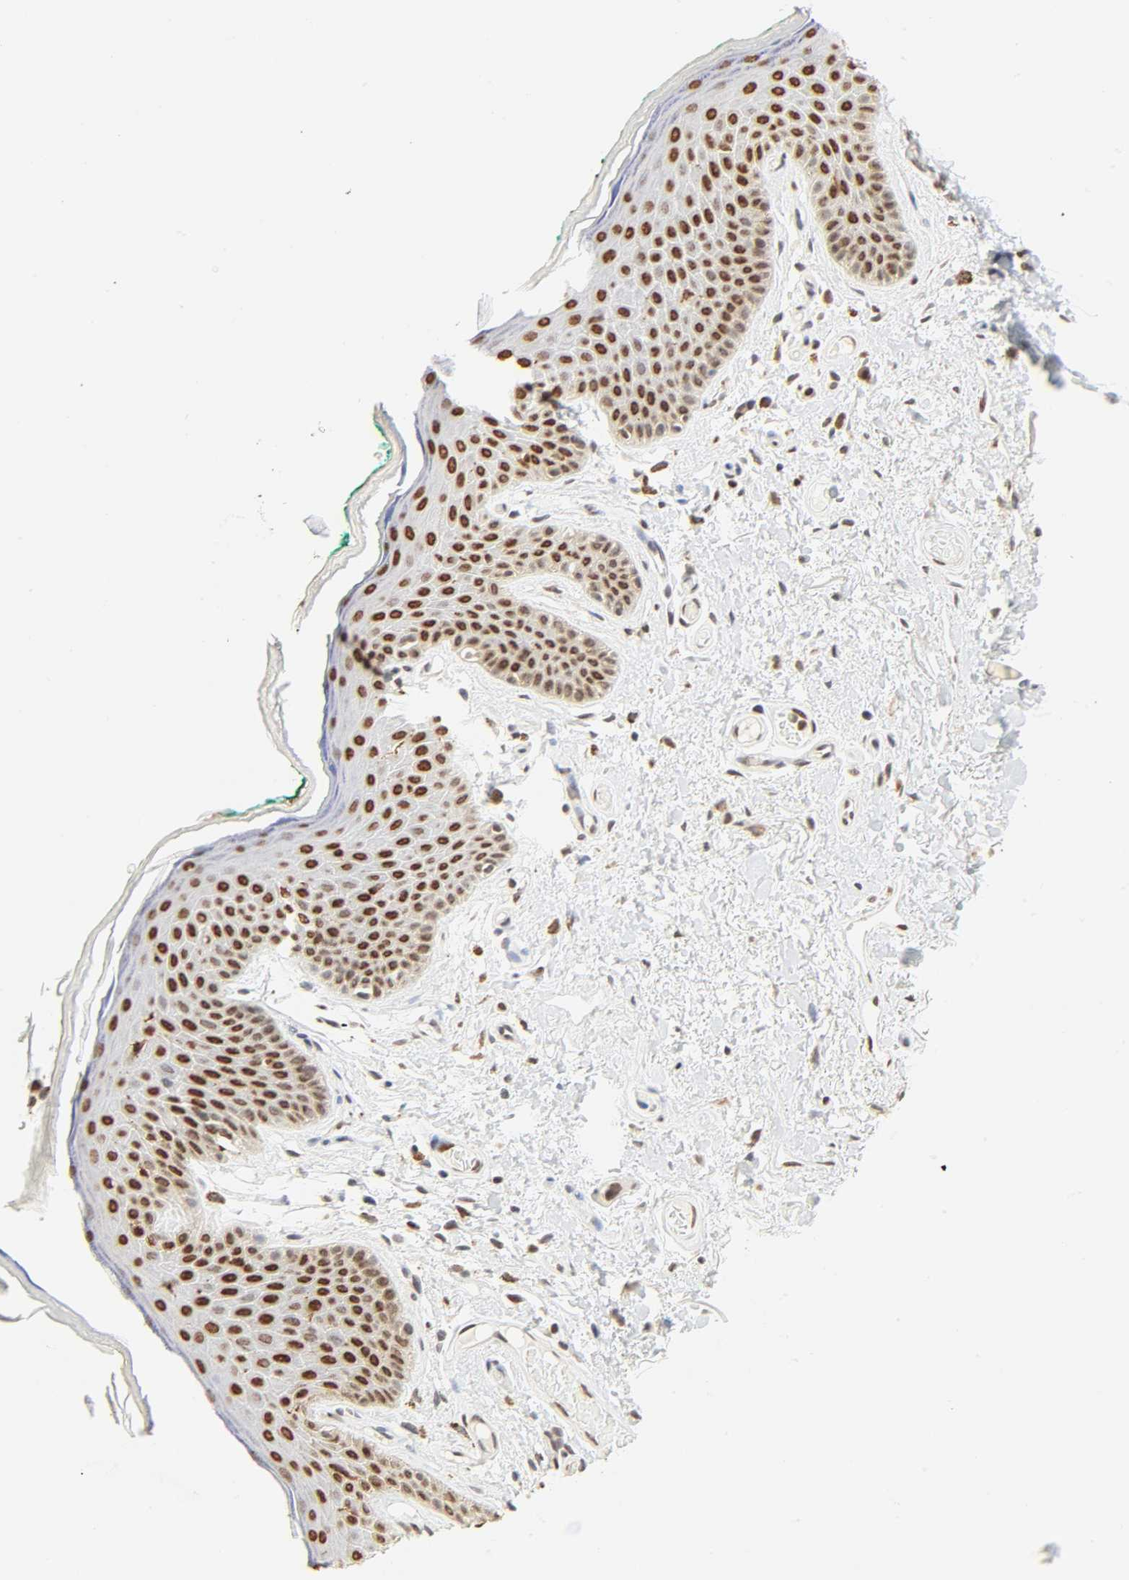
{"staining": {"intensity": "strong", "quantity": ">75%", "location": "nuclear"}, "tissue": "skin", "cell_type": "Epidermal cells", "image_type": "normal", "snomed": [{"axis": "morphology", "description": "Normal tissue, NOS"}, {"axis": "topography", "description": "Anal"}], "caption": "A brown stain highlights strong nuclear staining of a protein in epidermal cells of normal human skin. The staining is performed using DAB brown chromogen to label protein expression. The nuclei are counter-stained blue using hematoxylin.", "gene": "DAZAP1", "patient": {"sex": "male", "age": 74}}